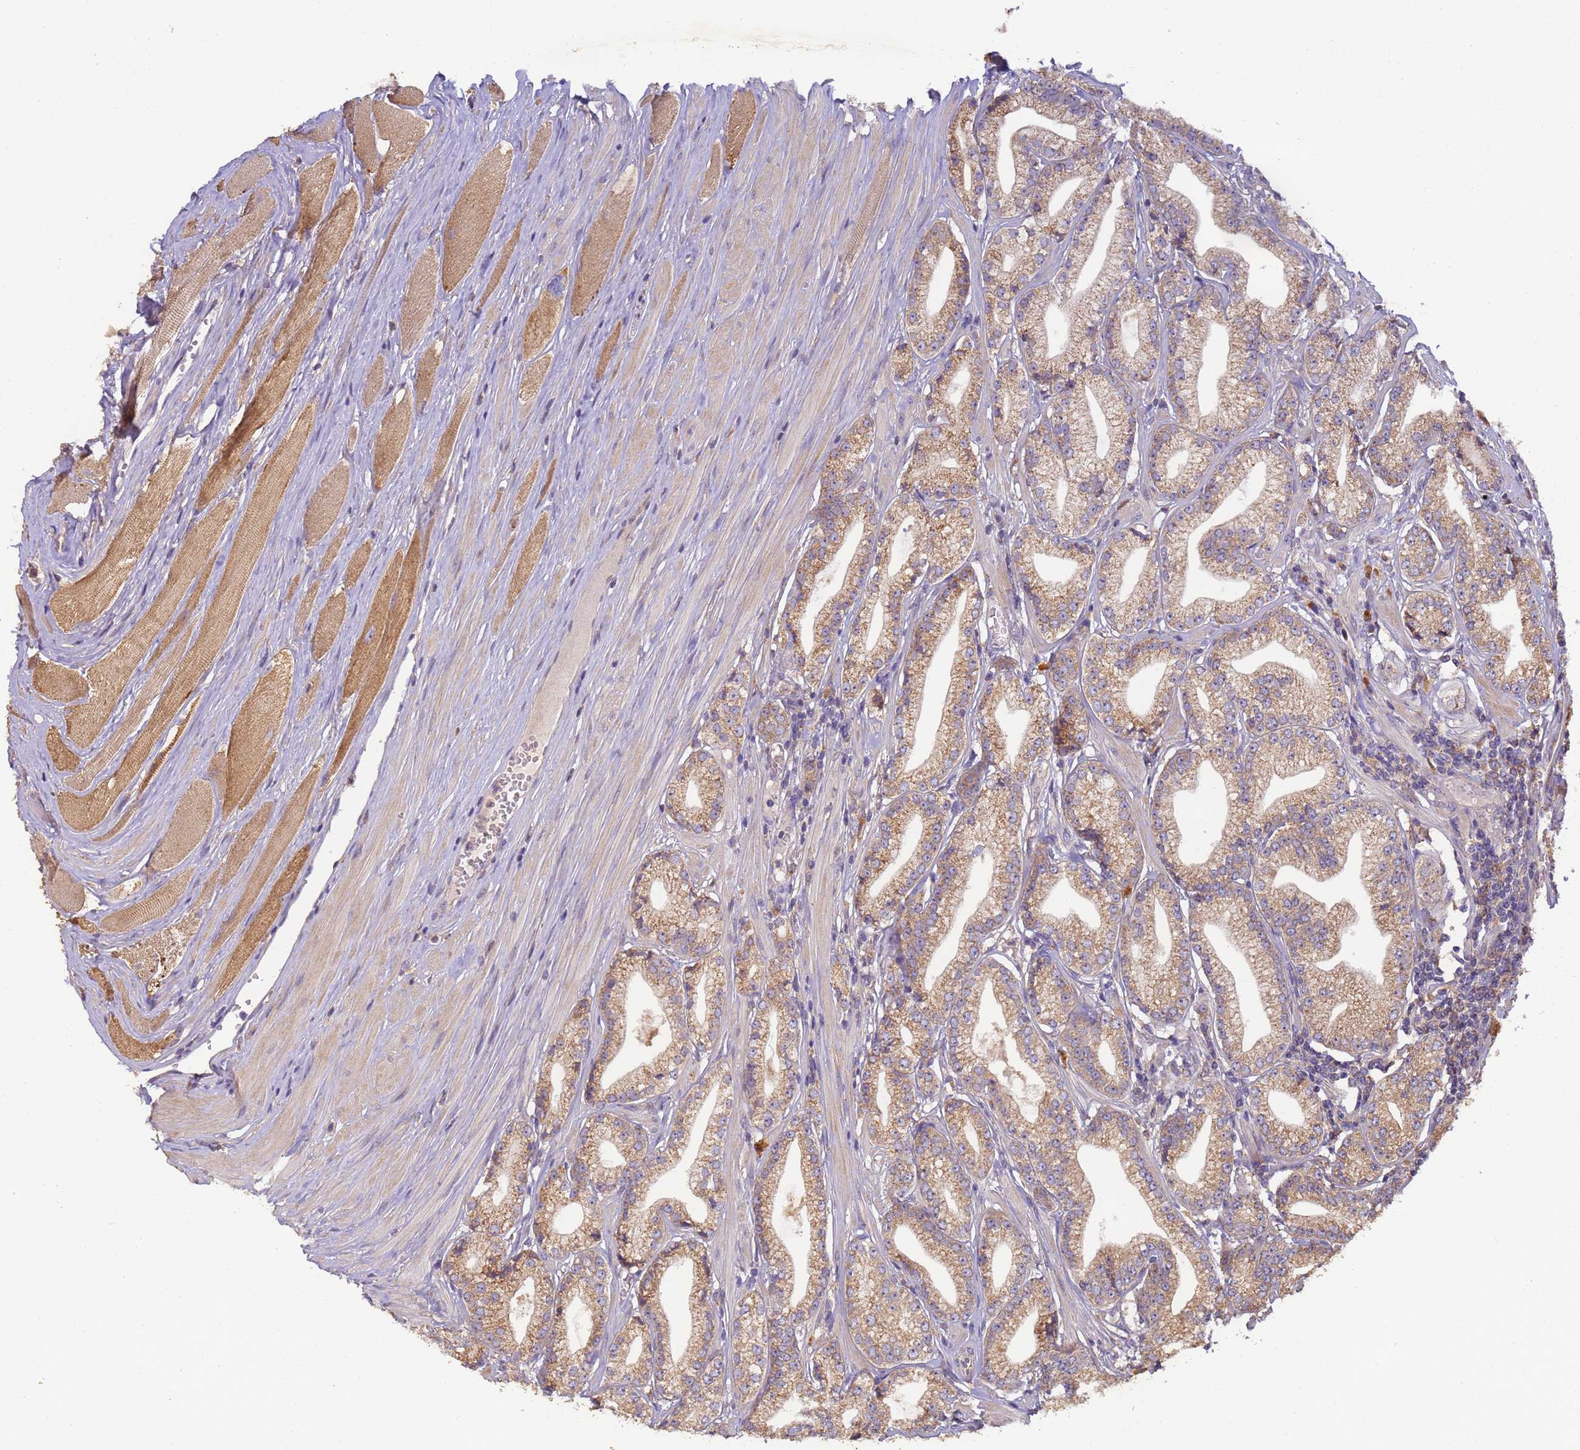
{"staining": {"intensity": "moderate", "quantity": ">75%", "location": "cytoplasmic/membranous"}, "tissue": "prostate cancer", "cell_type": "Tumor cells", "image_type": "cancer", "snomed": [{"axis": "morphology", "description": "Adenocarcinoma, High grade"}, {"axis": "topography", "description": "Prostate"}], "caption": "Moderate cytoplasmic/membranous expression for a protein is appreciated in approximately >75% of tumor cells of prostate high-grade adenocarcinoma using immunohistochemistry.", "gene": "TIGAR", "patient": {"sex": "male", "age": 67}}